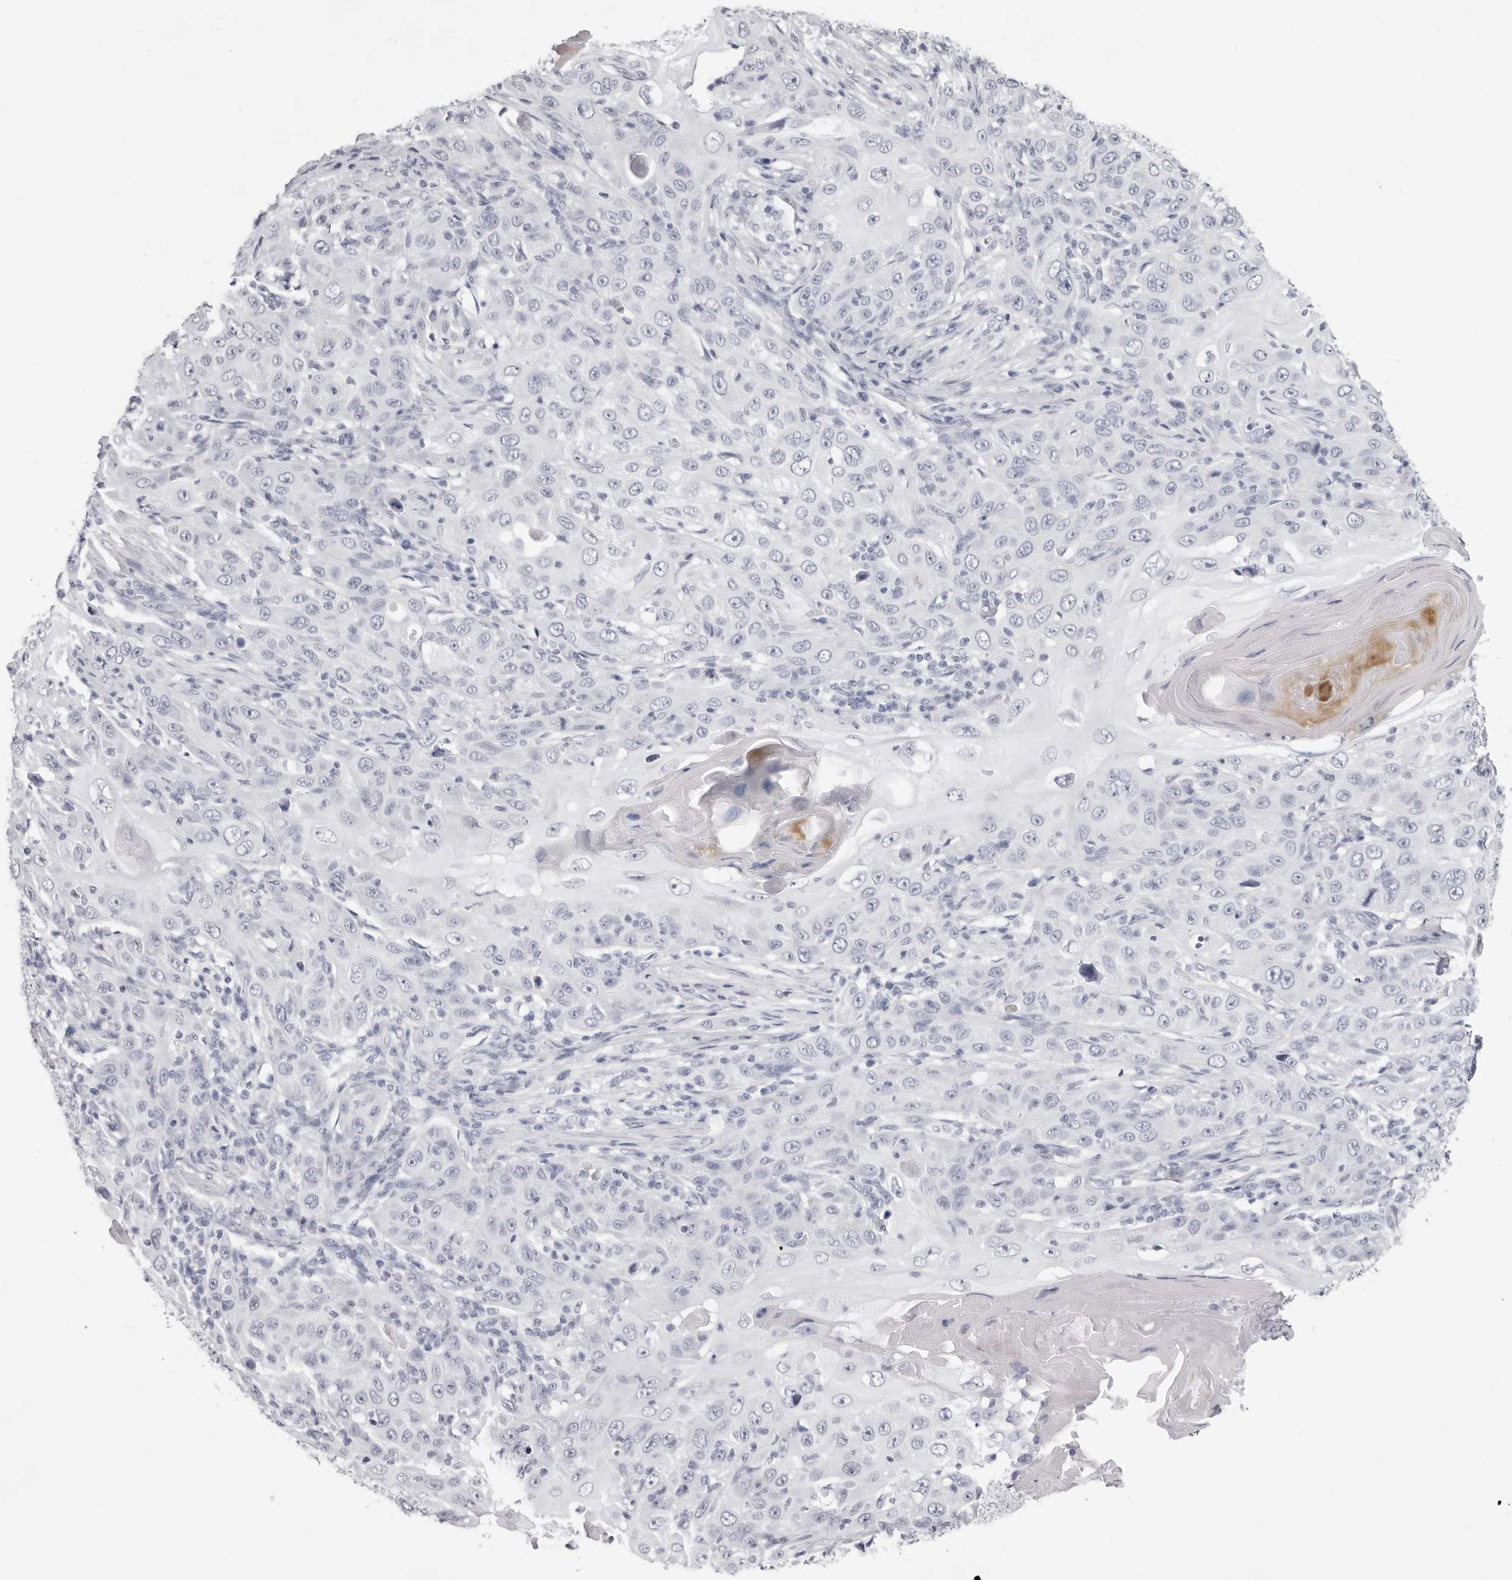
{"staining": {"intensity": "negative", "quantity": "none", "location": "none"}, "tissue": "skin cancer", "cell_type": "Tumor cells", "image_type": "cancer", "snomed": [{"axis": "morphology", "description": "Squamous cell carcinoma, NOS"}, {"axis": "topography", "description": "Skin"}], "caption": "Immunohistochemistry of human skin cancer demonstrates no staining in tumor cells.", "gene": "SPTA1", "patient": {"sex": "female", "age": 88}}